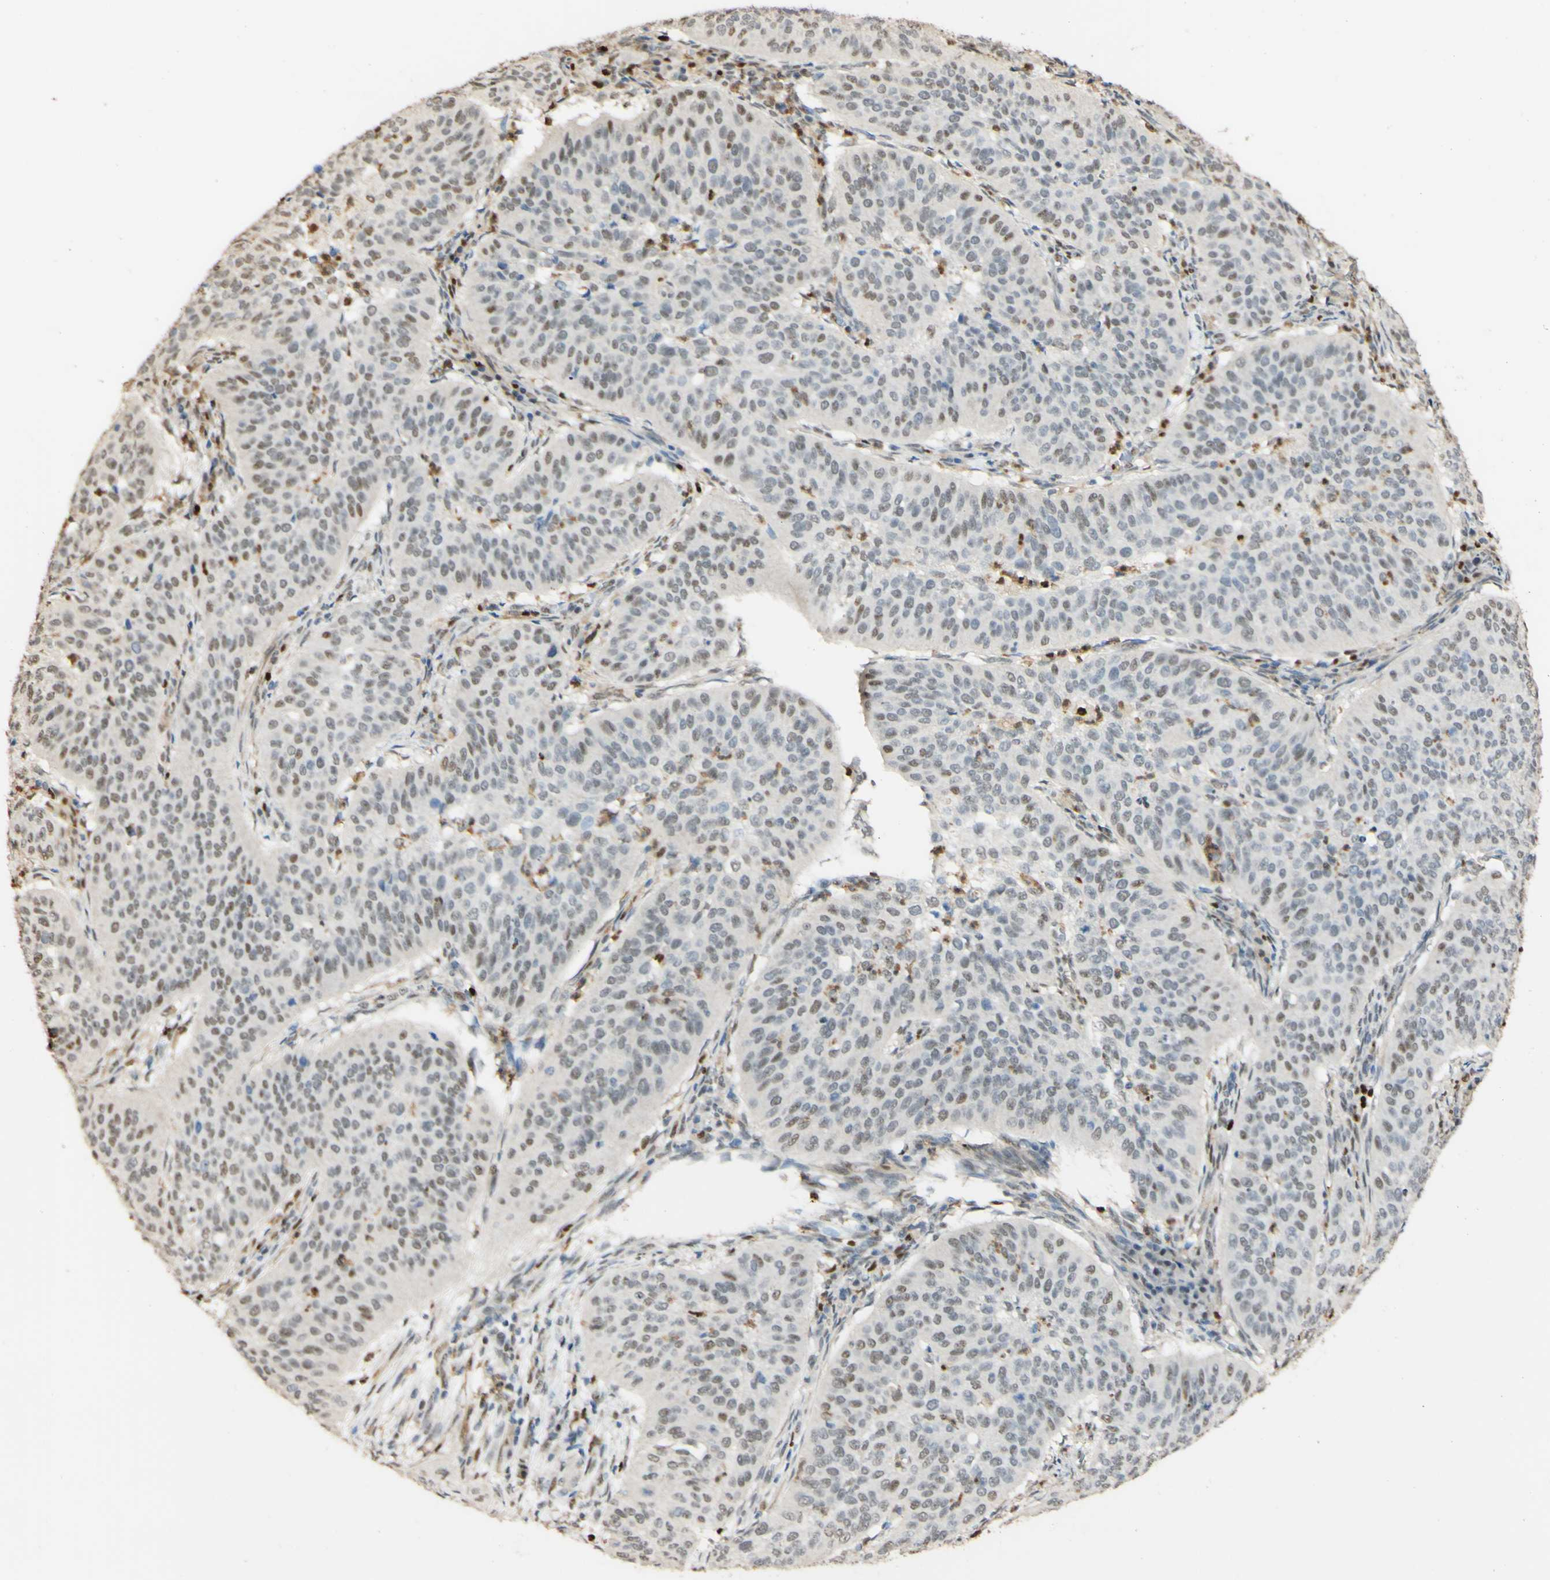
{"staining": {"intensity": "weak", "quantity": "<25%", "location": "nuclear"}, "tissue": "cervical cancer", "cell_type": "Tumor cells", "image_type": "cancer", "snomed": [{"axis": "morphology", "description": "Normal tissue, NOS"}, {"axis": "morphology", "description": "Squamous cell carcinoma, NOS"}, {"axis": "topography", "description": "Cervix"}], "caption": "DAB immunohistochemical staining of cervical squamous cell carcinoma displays no significant positivity in tumor cells. (Stains: DAB IHC with hematoxylin counter stain, Microscopy: brightfield microscopy at high magnification).", "gene": "MAP3K4", "patient": {"sex": "female", "age": 39}}